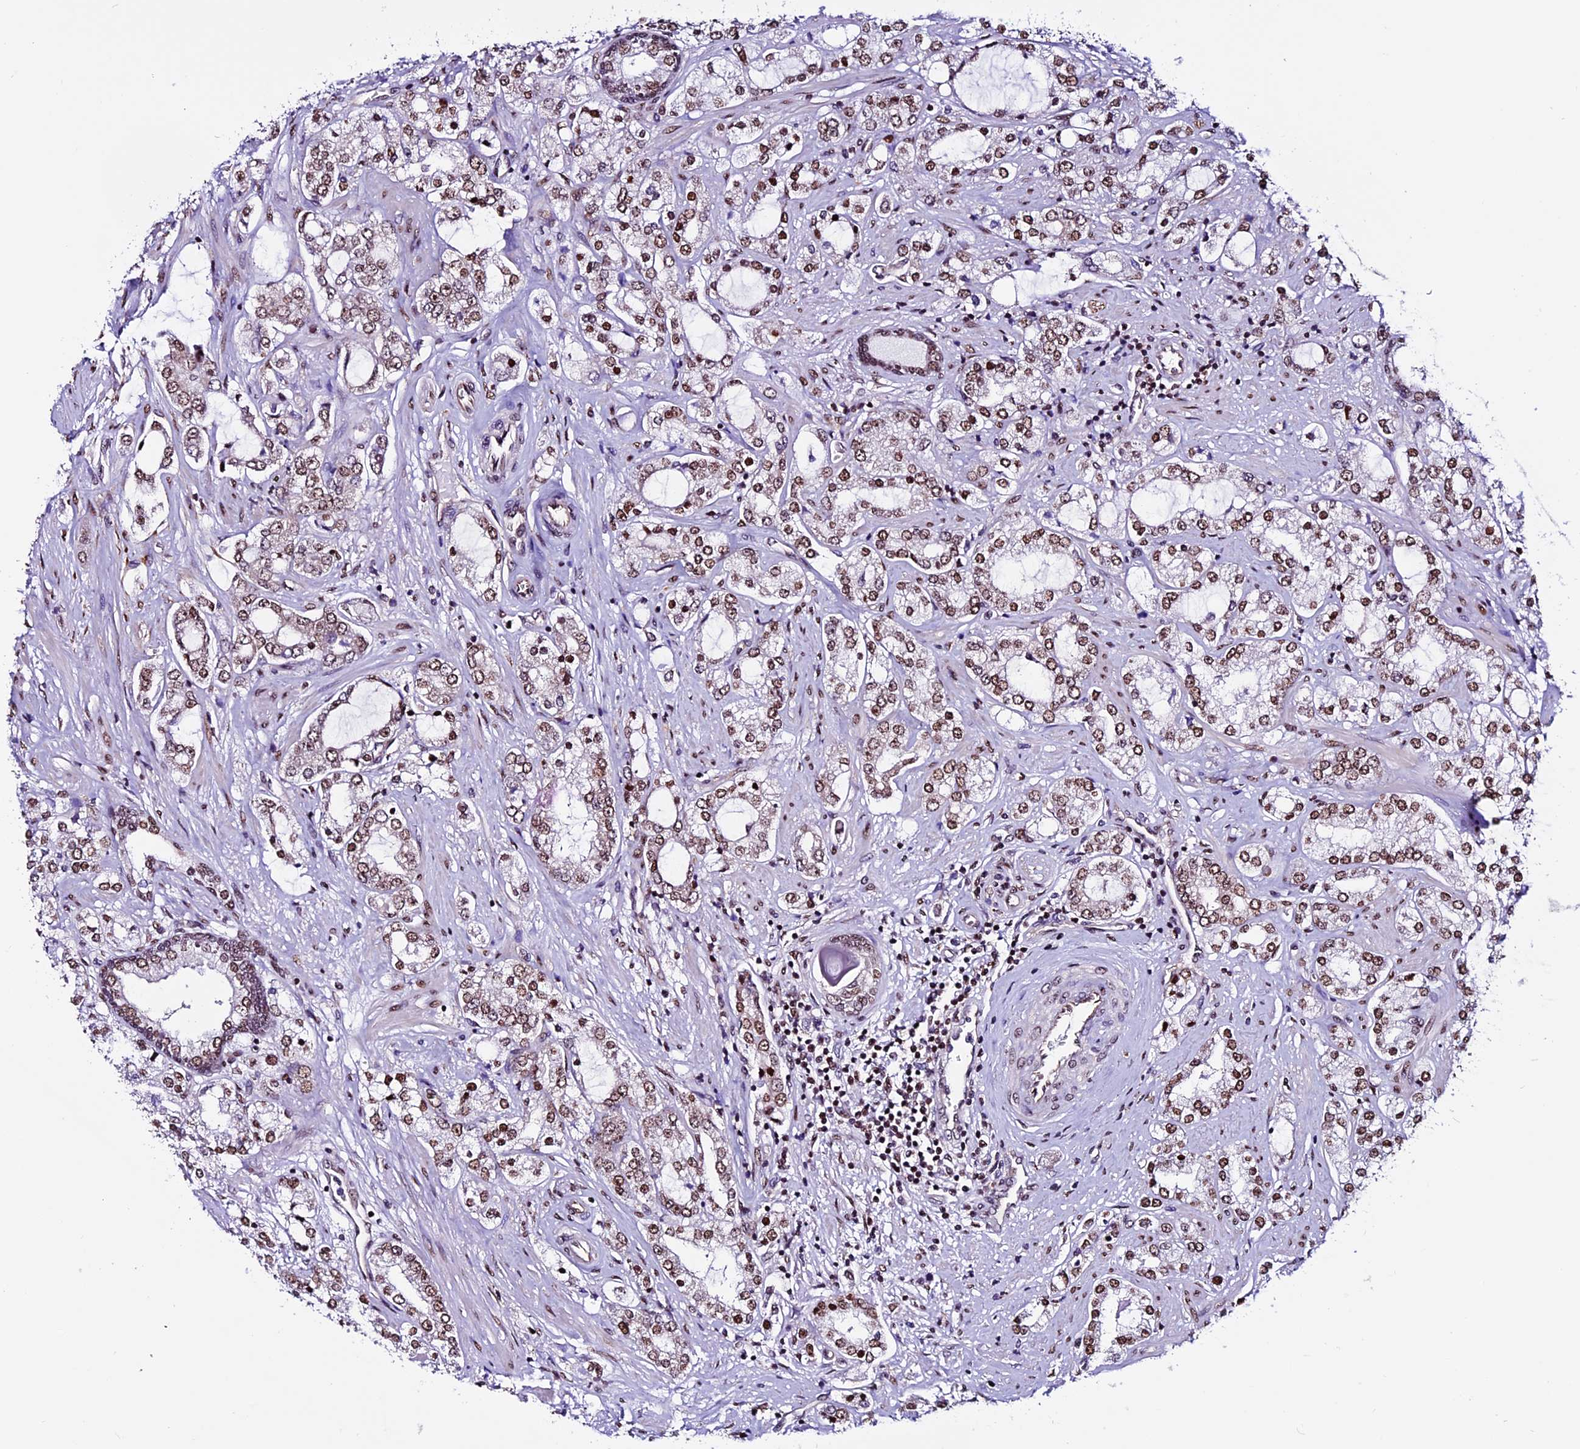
{"staining": {"intensity": "moderate", "quantity": "25%-75%", "location": "nuclear"}, "tissue": "prostate cancer", "cell_type": "Tumor cells", "image_type": "cancer", "snomed": [{"axis": "morphology", "description": "Adenocarcinoma, High grade"}, {"axis": "topography", "description": "Prostate"}], "caption": "Adenocarcinoma (high-grade) (prostate) stained with a brown dye reveals moderate nuclear positive staining in about 25%-75% of tumor cells.", "gene": "RINL", "patient": {"sex": "male", "age": 64}}